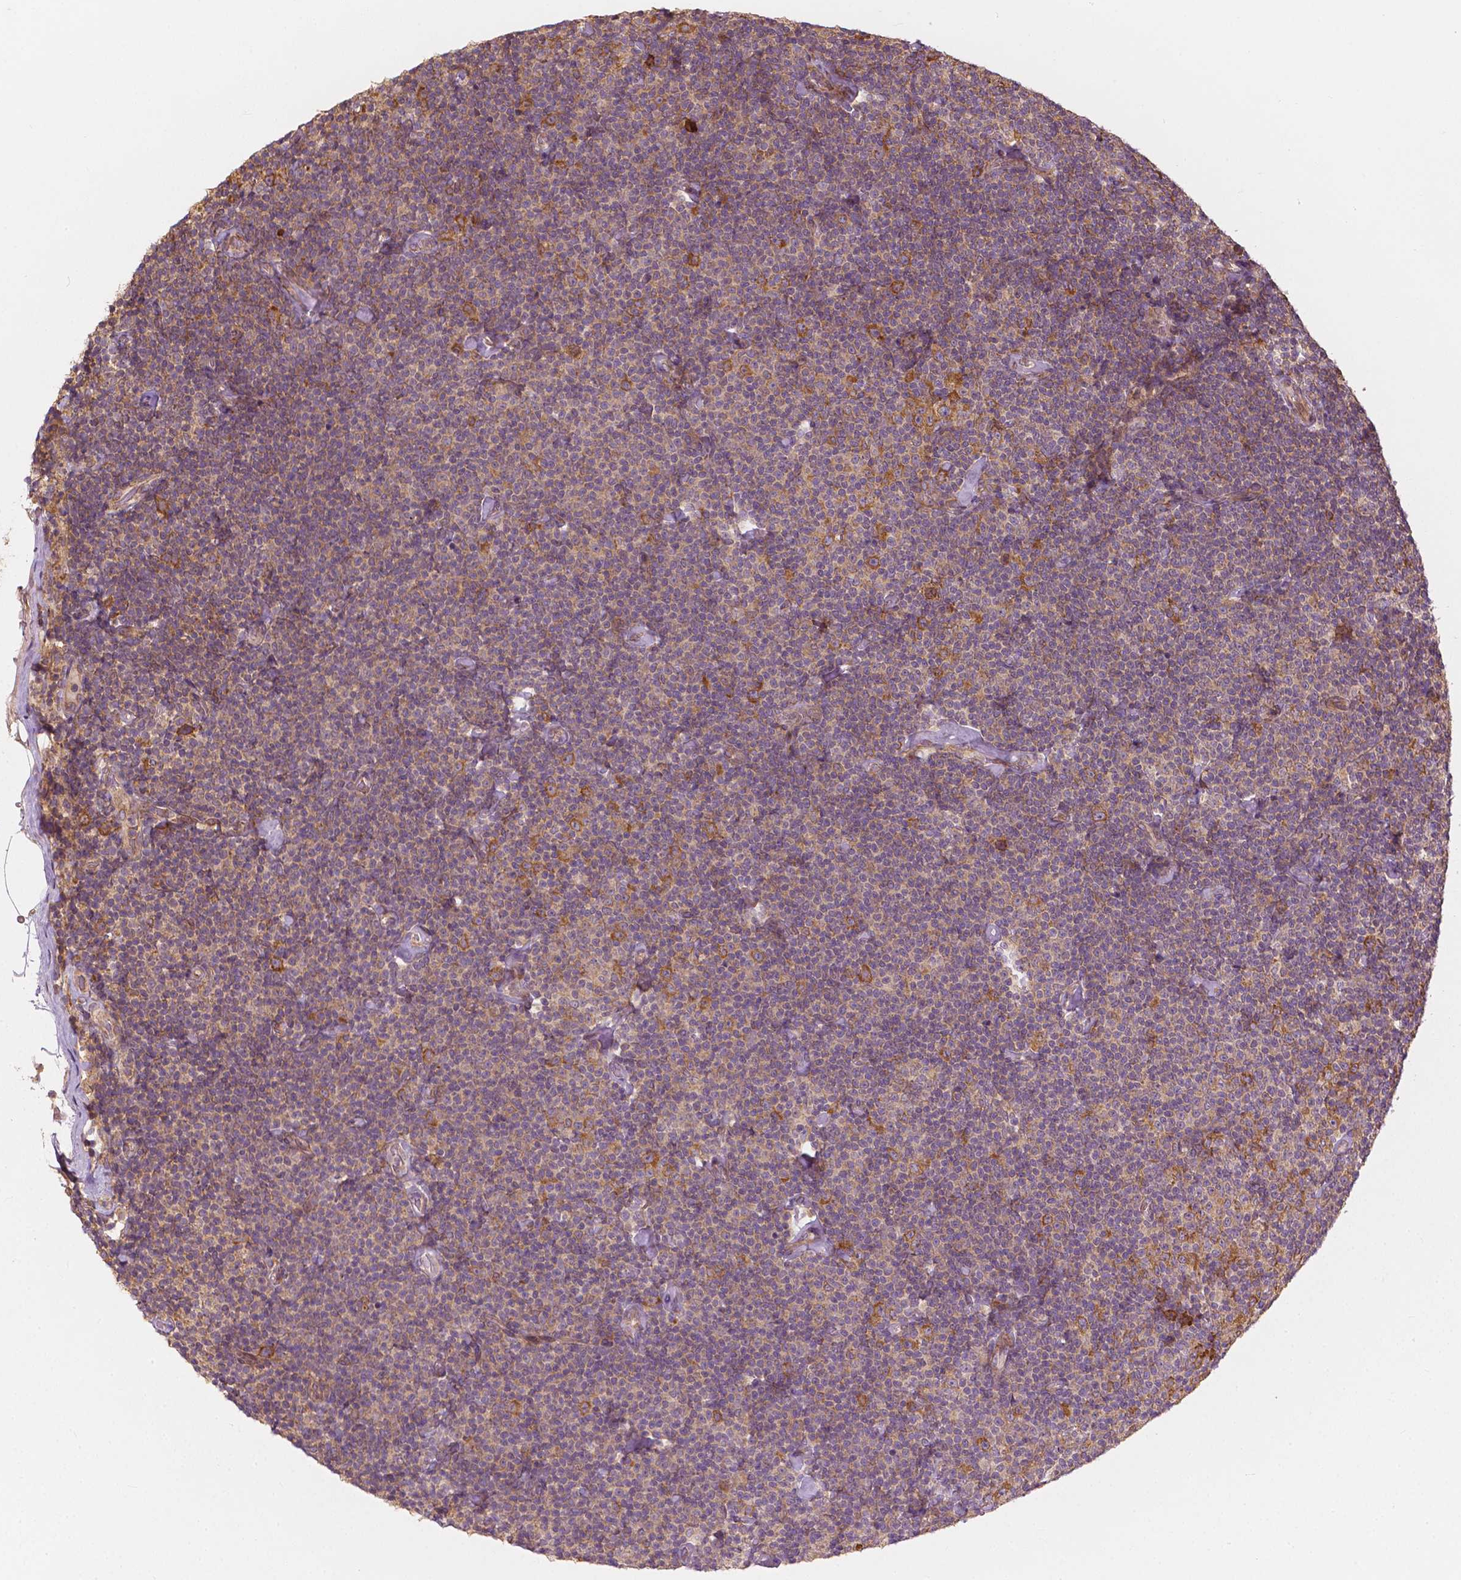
{"staining": {"intensity": "weak", "quantity": "<25%", "location": "cytoplasmic/membranous"}, "tissue": "lymphoma", "cell_type": "Tumor cells", "image_type": "cancer", "snomed": [{"axis": "morphology", "description": "Malignant lymphoma, non-Hodgkin's type, Low grade"}, {"axis": "topography", "description": "Lymph node"}], "caption": "The micrograph shows no significant expression in tumor cells of lymphoma.", "gene": "G3BP1", "patient": {"sex": "male", "age": 81}}